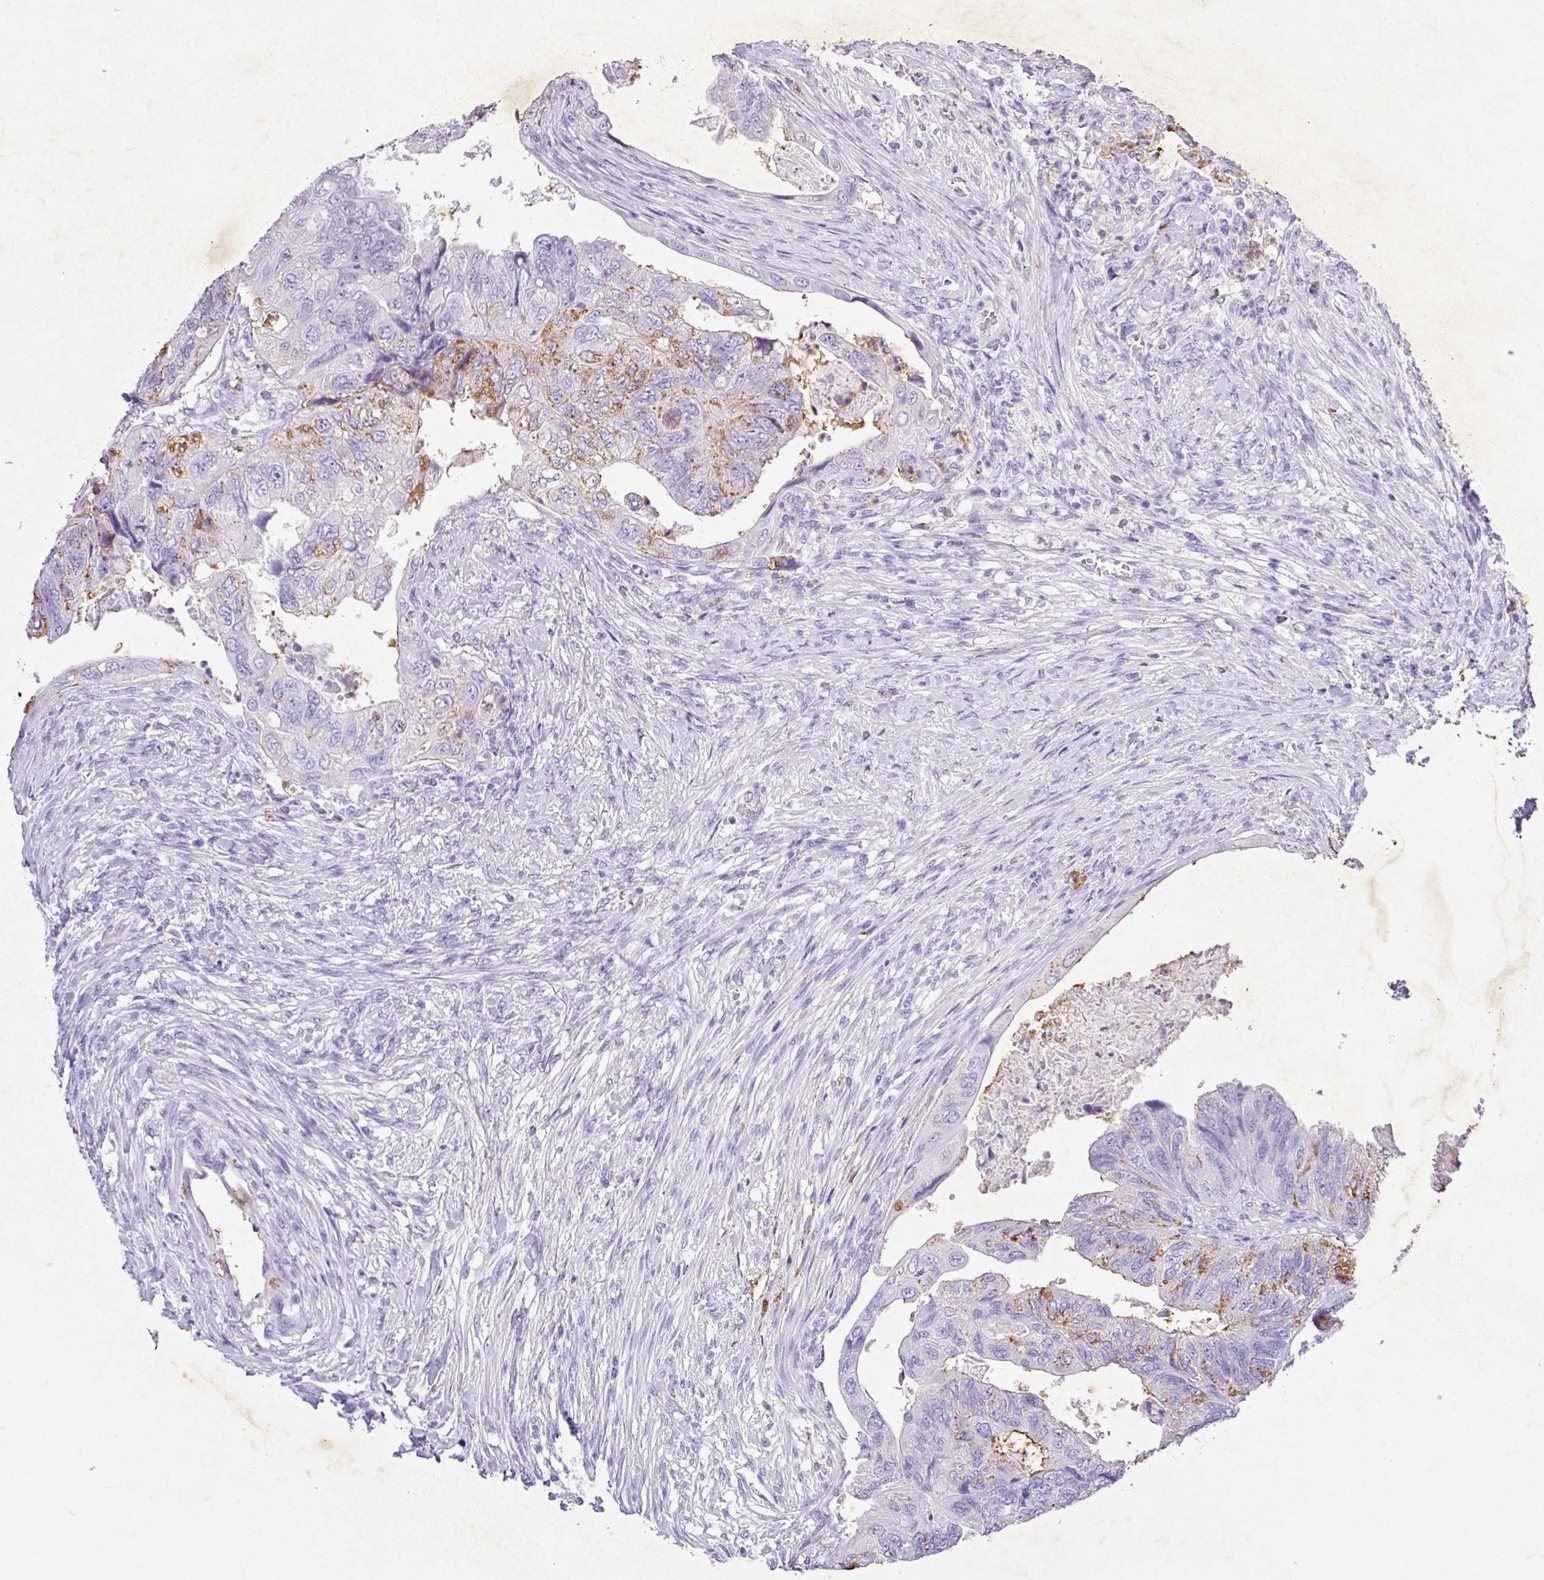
{"staining": {"intensity": "moderate", "quantity": "<25%", "location": "cytoplasmic/membranous"}, "tissue": "colorectal cancer", "cell_type": "Tumor cells", "image_type": "cancer", "snomed": [{"axis": "morphology", "description": "Adenocarcinoma, NOS"}, {"axis": "topography", "description": "Rectum"}], "caption": "Immunohistochemical staining of adenocarcinoma (colorectal) displays moderate cytoplasmic/membranous protein staining in about <25% of tumor cells.", "gene": "KCNJ11", "patient": {"sex": "male", "age": 63}}